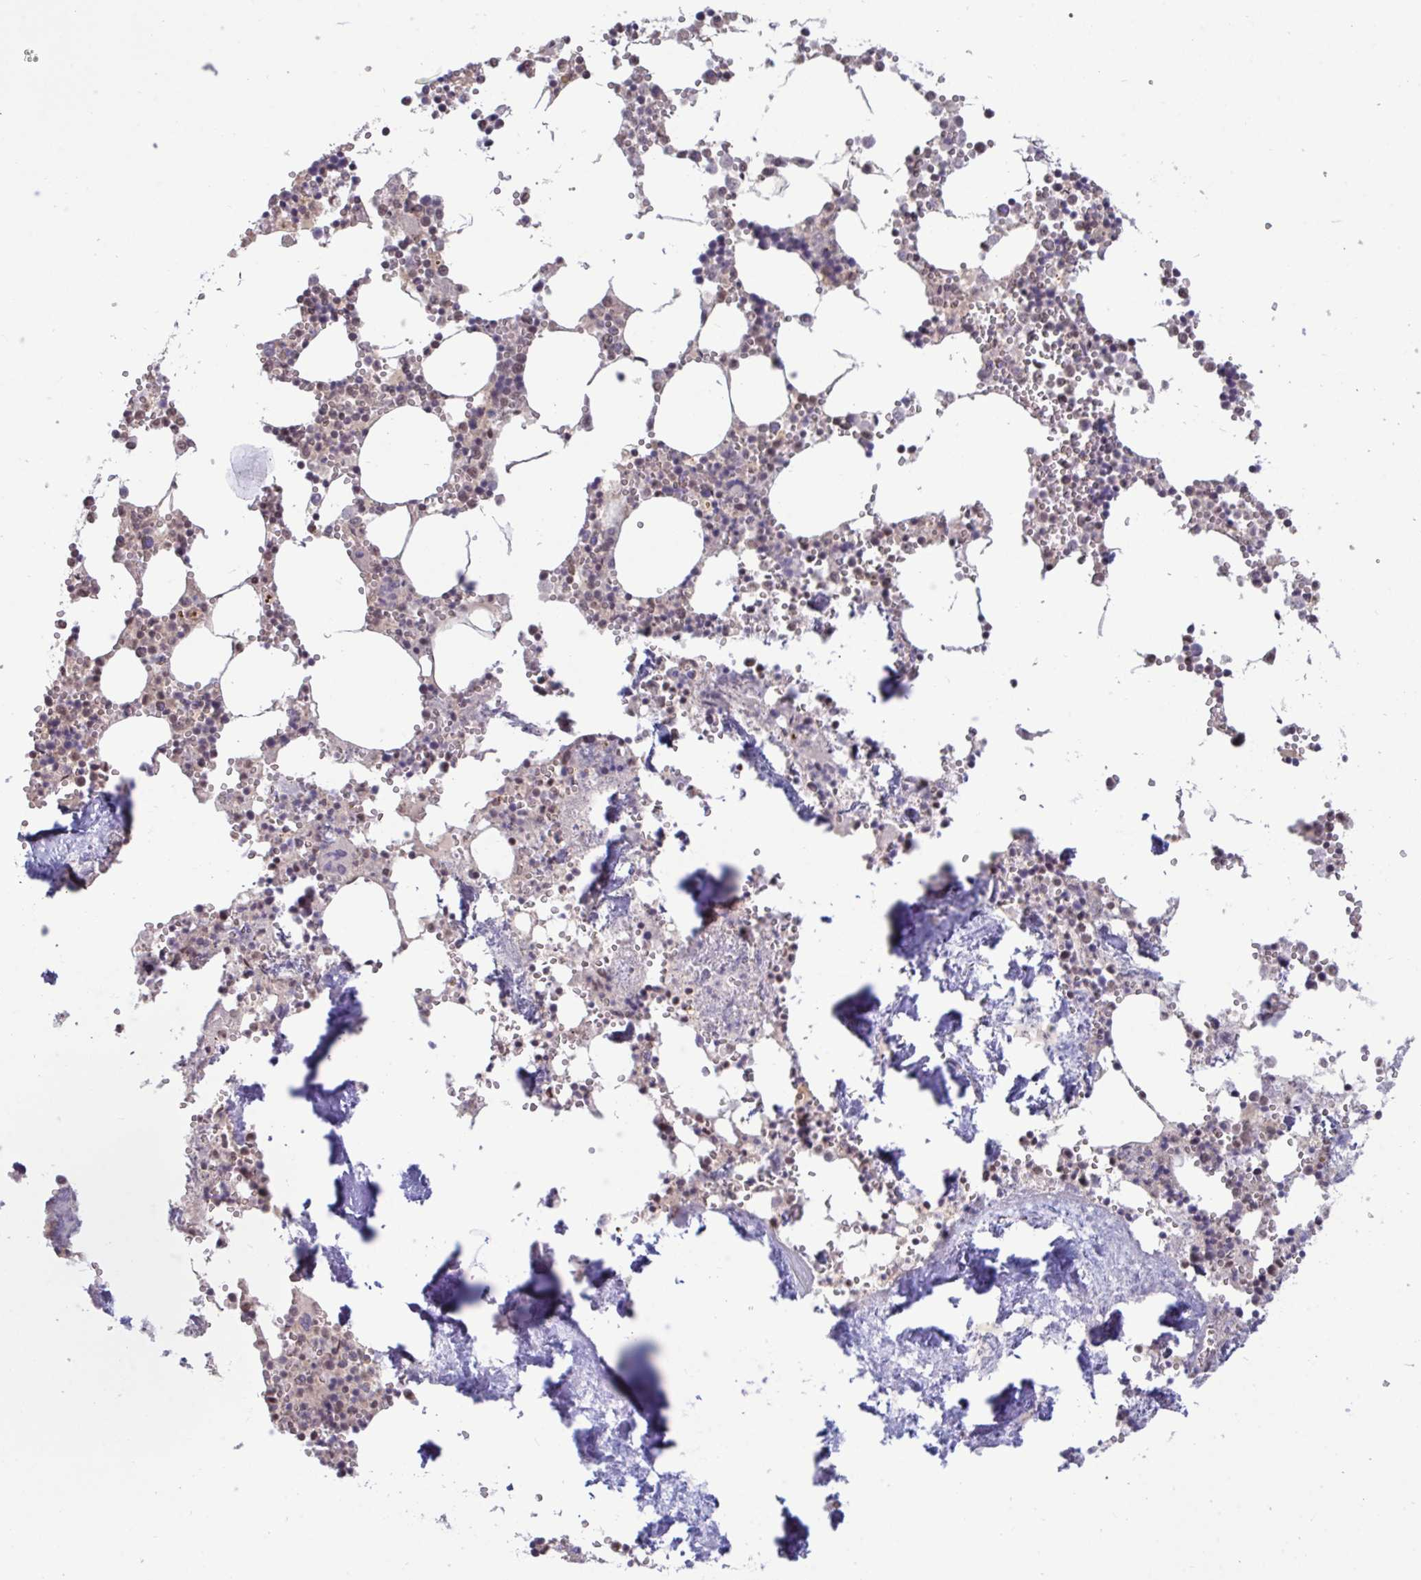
{"staining": {"intensity": "moderate", "quantity": "<25%", "location": "nuclear"}, "tissue": "bone marrow", "cell_type": "Hematopoietic cells", "image_type": "normal", "snomed": [{"axis": "morphology", "description": "Normal tissue, NOS"}, {"axis": "topography", "description": "Bone marrow"}], "caption": "The immunohistochemical stain highlights moderate nuclear staining in hematopoietic cells of benign bone marrow.", "gene": "PUF60", "patient": {"sex": "male", "age": 54}}